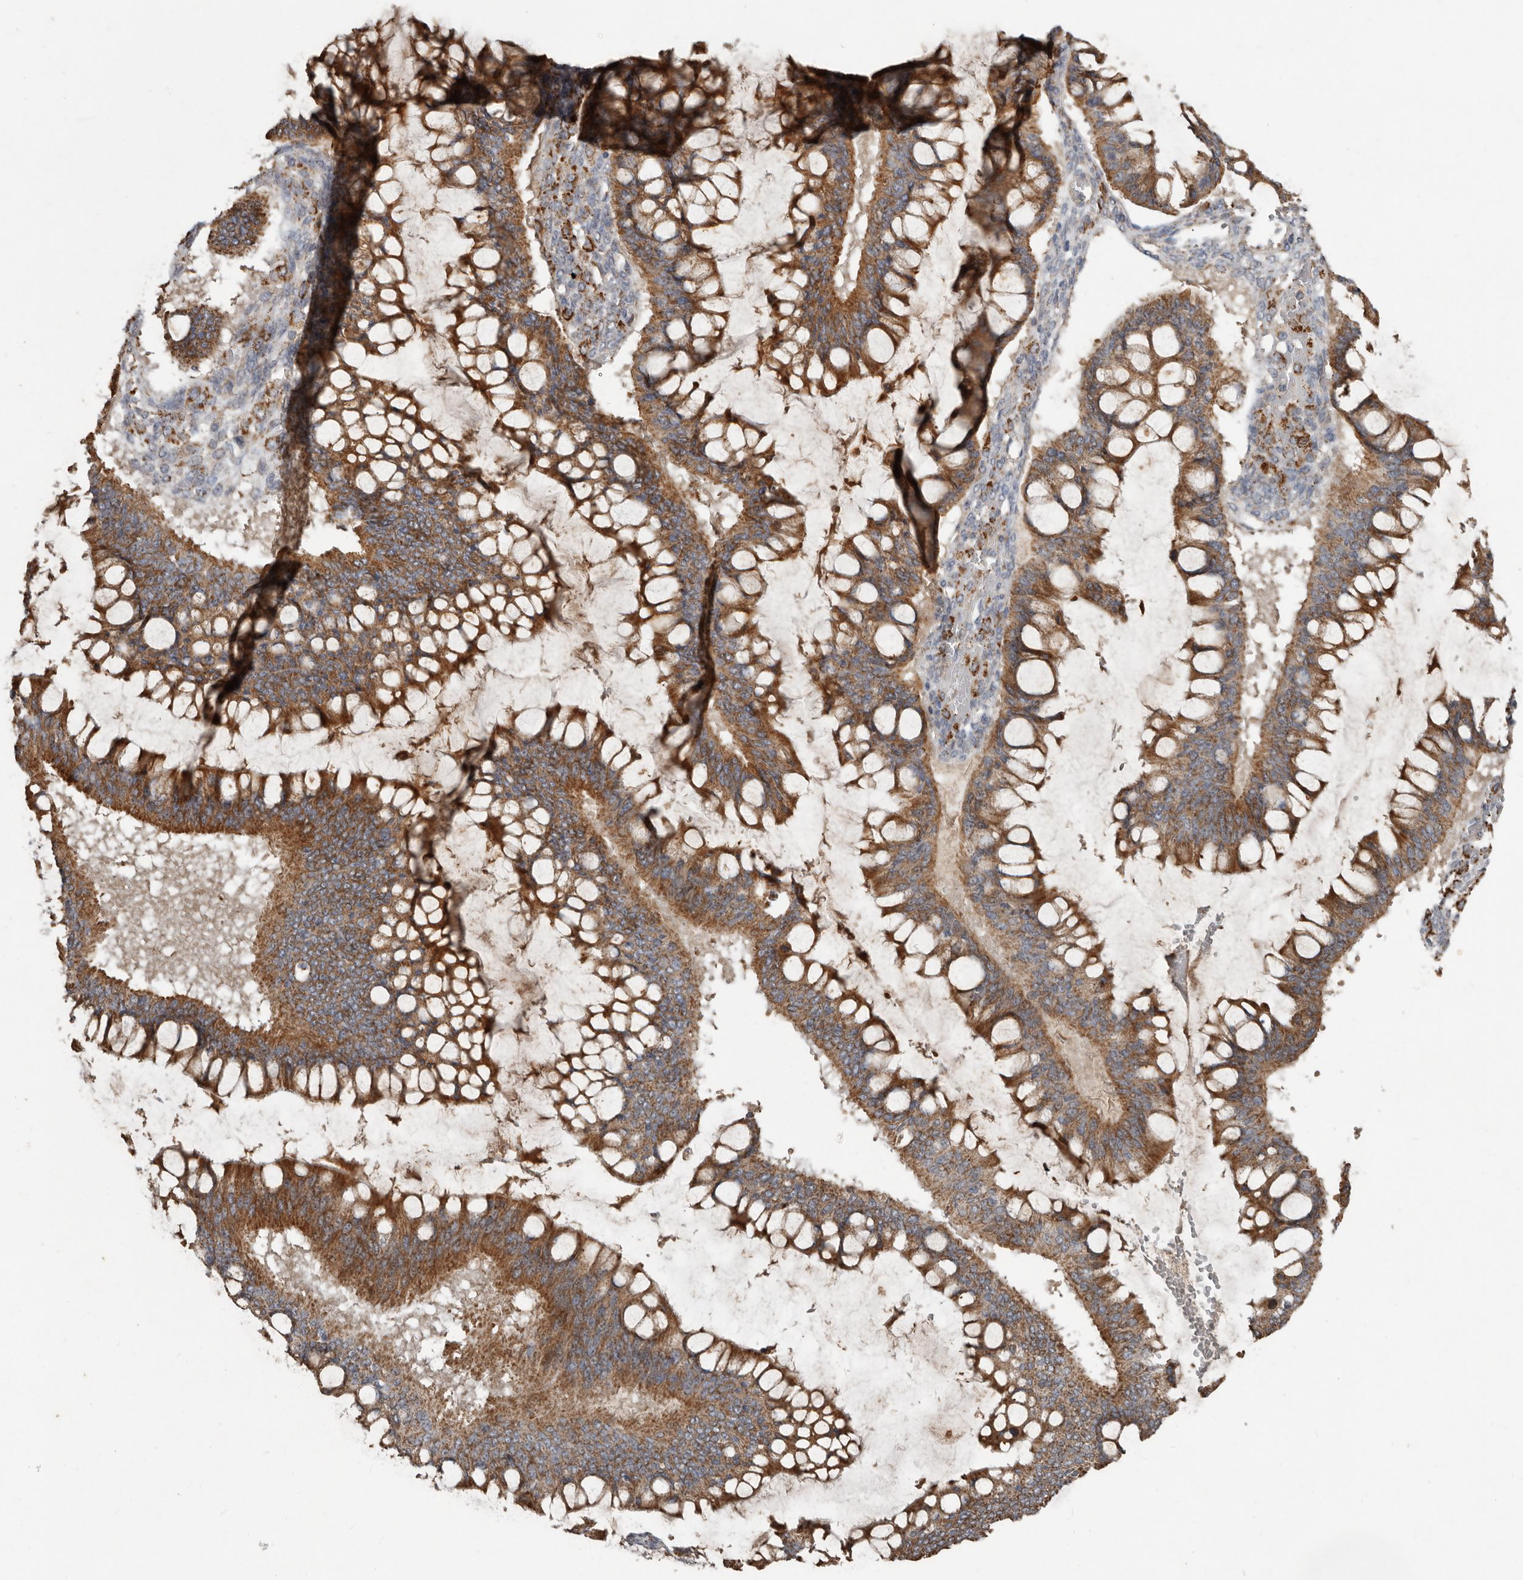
{"staining": {"intensity": "moderate", "quantity": ">75%", "location": "cytoplasmic/membranous"}, "tissue": "ovarian cancer", "cell_type": "Tumor cells", "image_type": "cancer", "snomed": [{"axis": "morphology", "description": "Cystadenocarcinoma, mucinous, NOS"}, {"axis": "topography", "description": "Ovary"}], "caption": "The photomicrograph reveals immunohistochemical staining of ovarian cancer. There is moderate cytoplasmic/membranous staining is identified in approximately >75% of tumor cells.", "gene": "KIF26B", "patient": {"sex": "female", "age": 73}}